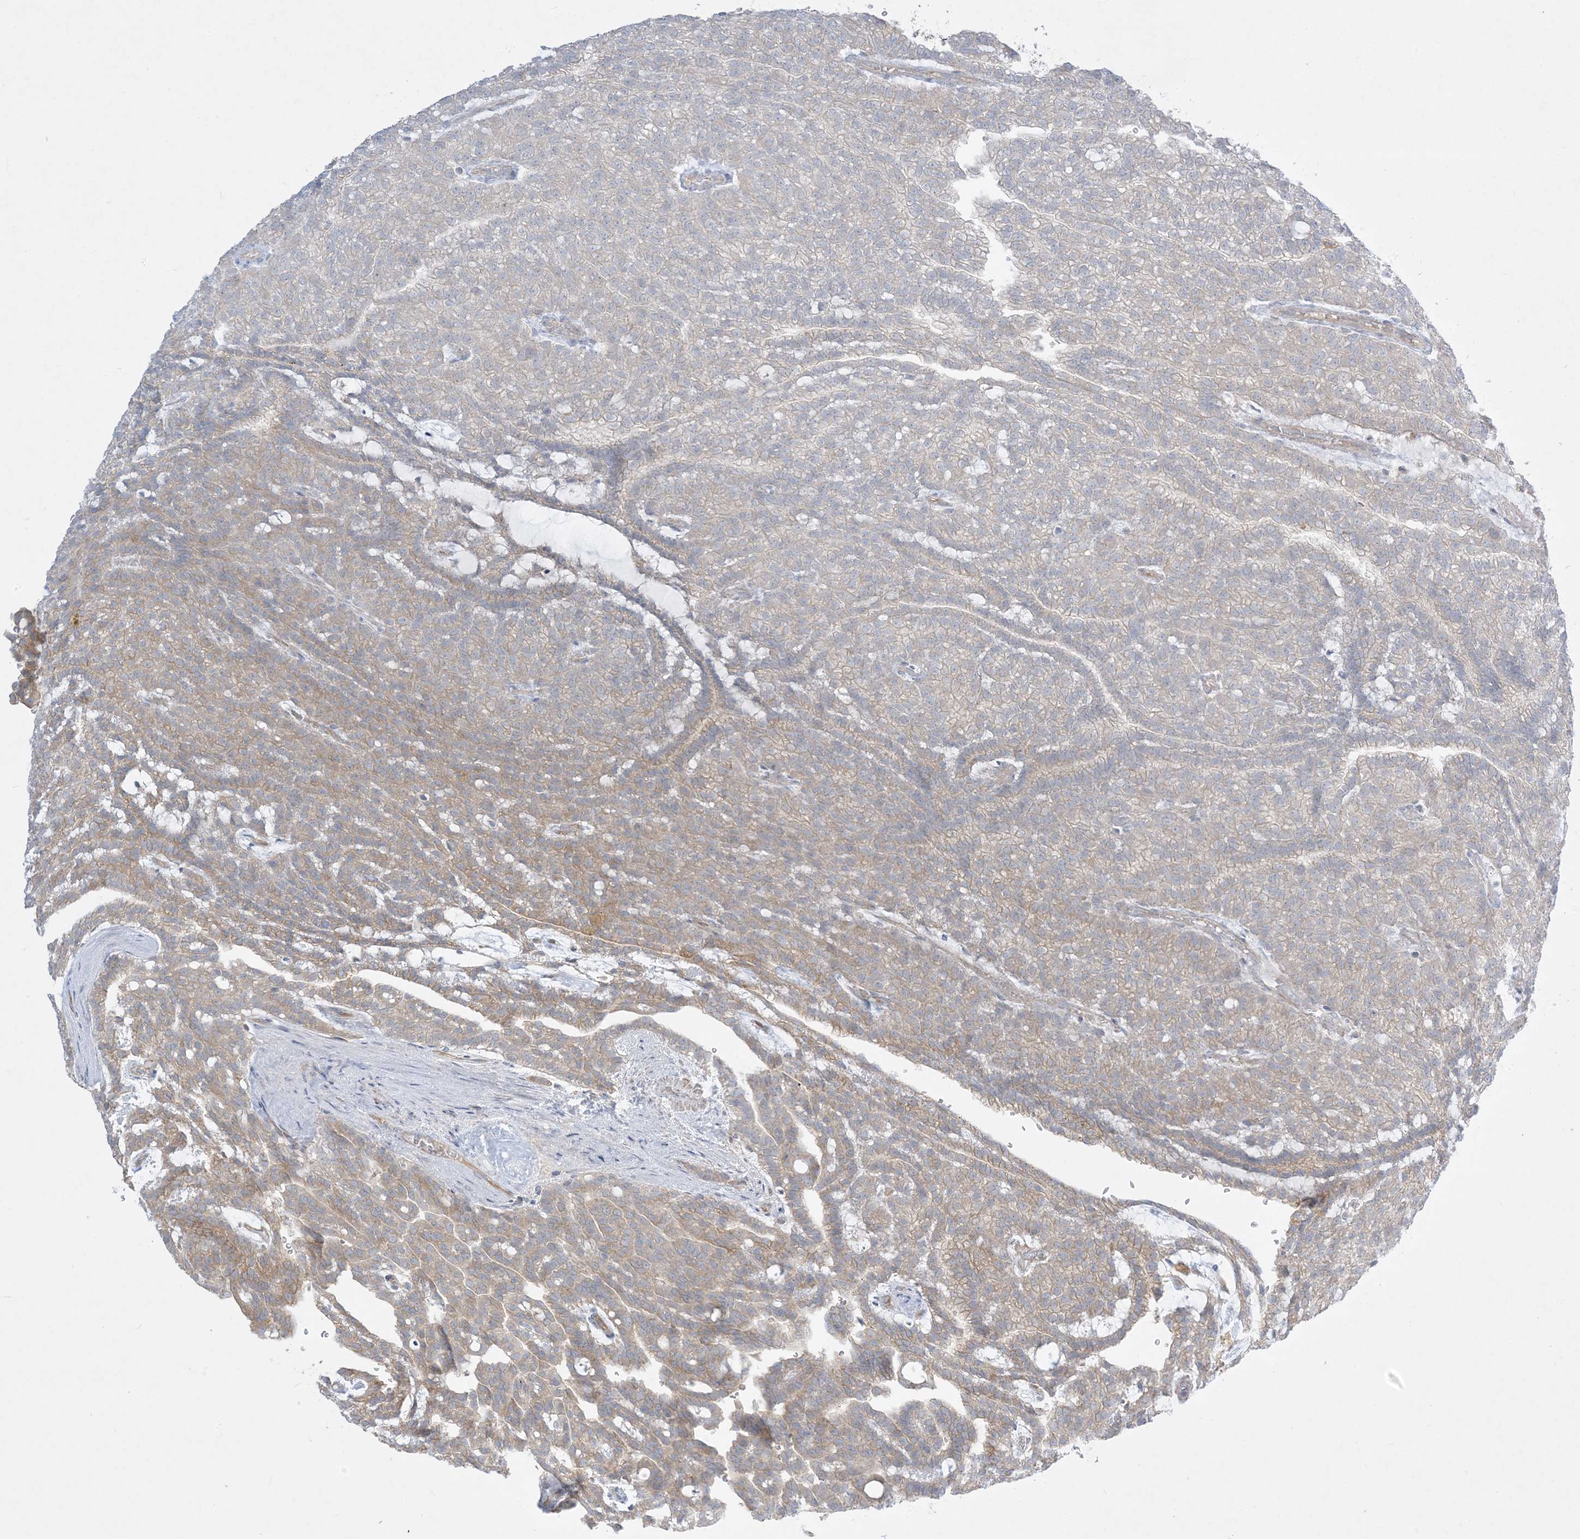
{"staining": {"intensity": "moderate", "quantity": "<25%", "location": "cytoplasmic/membranous"}, "tissue": "renal cancer", "cell_type": "Tumor cells", "image_type": "cancer", "snomed": [{"axis": "morphology", "description": "Adenocarcinoma, NOS"}, {"axis": "topography", "description": "Kidney"}], "caption": "Renal cancer (adenocarcinoma) stained with a protein marker displays moderate staining in tumor cells.", "gene": "ARHGEF9", "patient": {"sex": "male", "age": 63}}